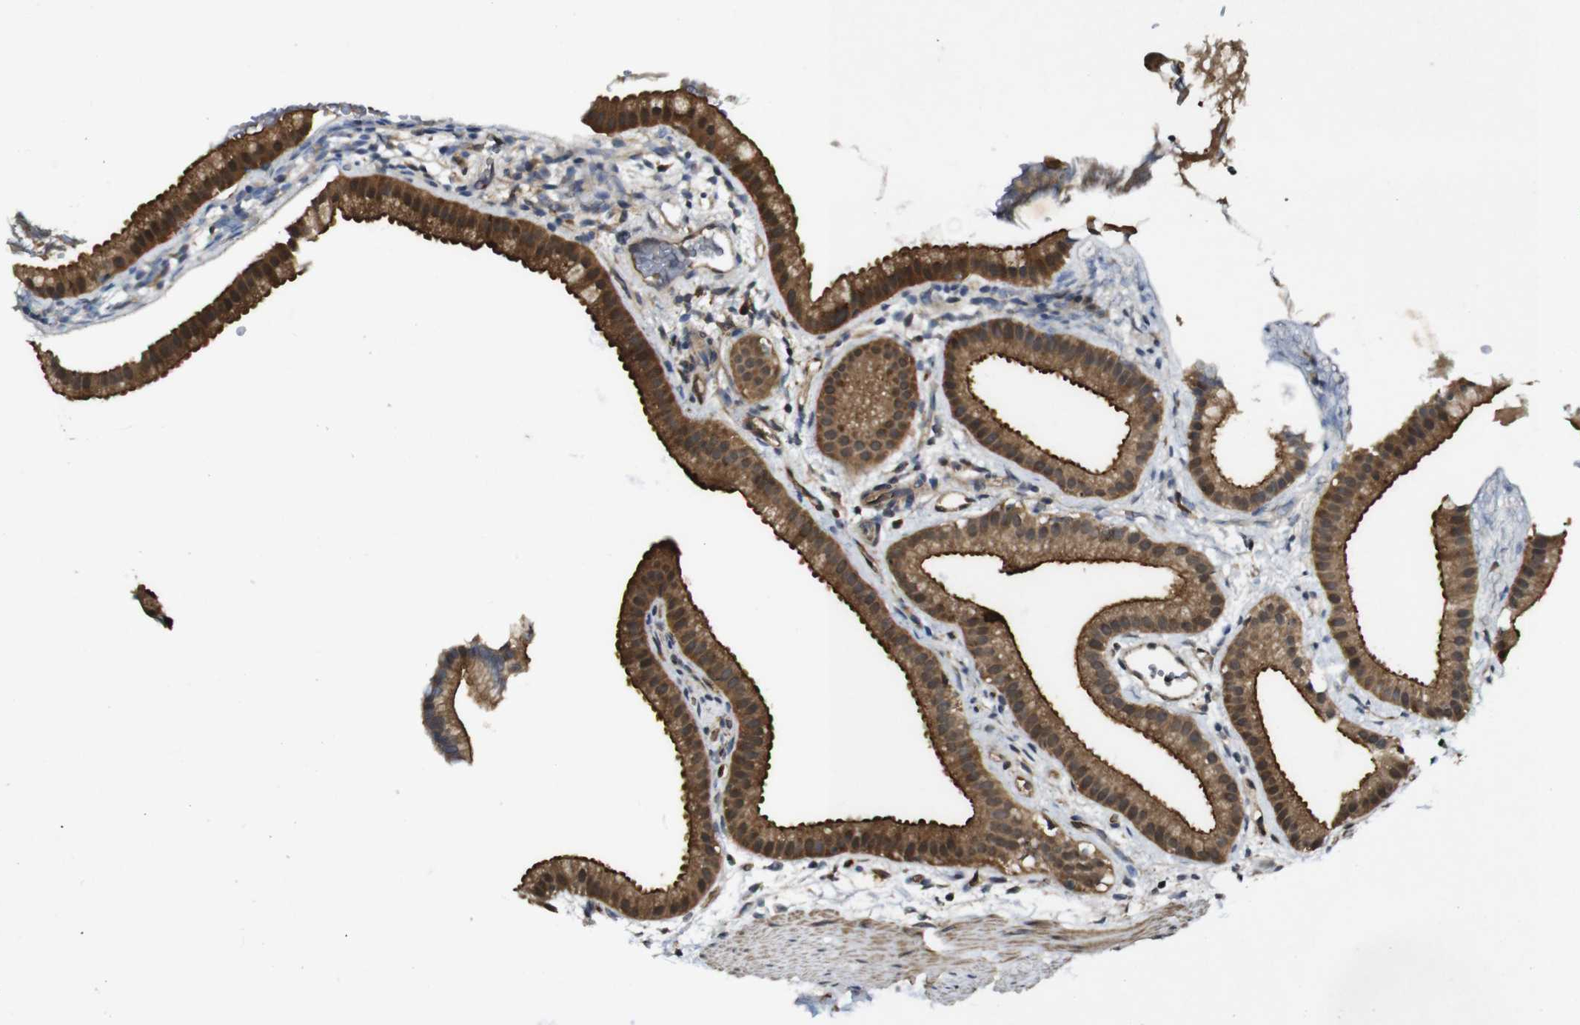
{"staining": {"intensity": "strong", "quantity": ">75%", "location": "cytoplasmic/membranous"}, "tissue": "gallbladder", "cell_type": "Glandular cells", "image_type": "normal", "snomed": [{"axis": "morphology", "description": "Normal tissue, NOS"}, {"axis": "topography", "description": "Gallbladder"}], "caption": "Glandular cells demonstrate strong cytoplasmic/membranous positivity in approximately >75% of cells in normal gallbladder.", "gene": "RIPK1", "patient": {"sex": "female", "age": 64}}